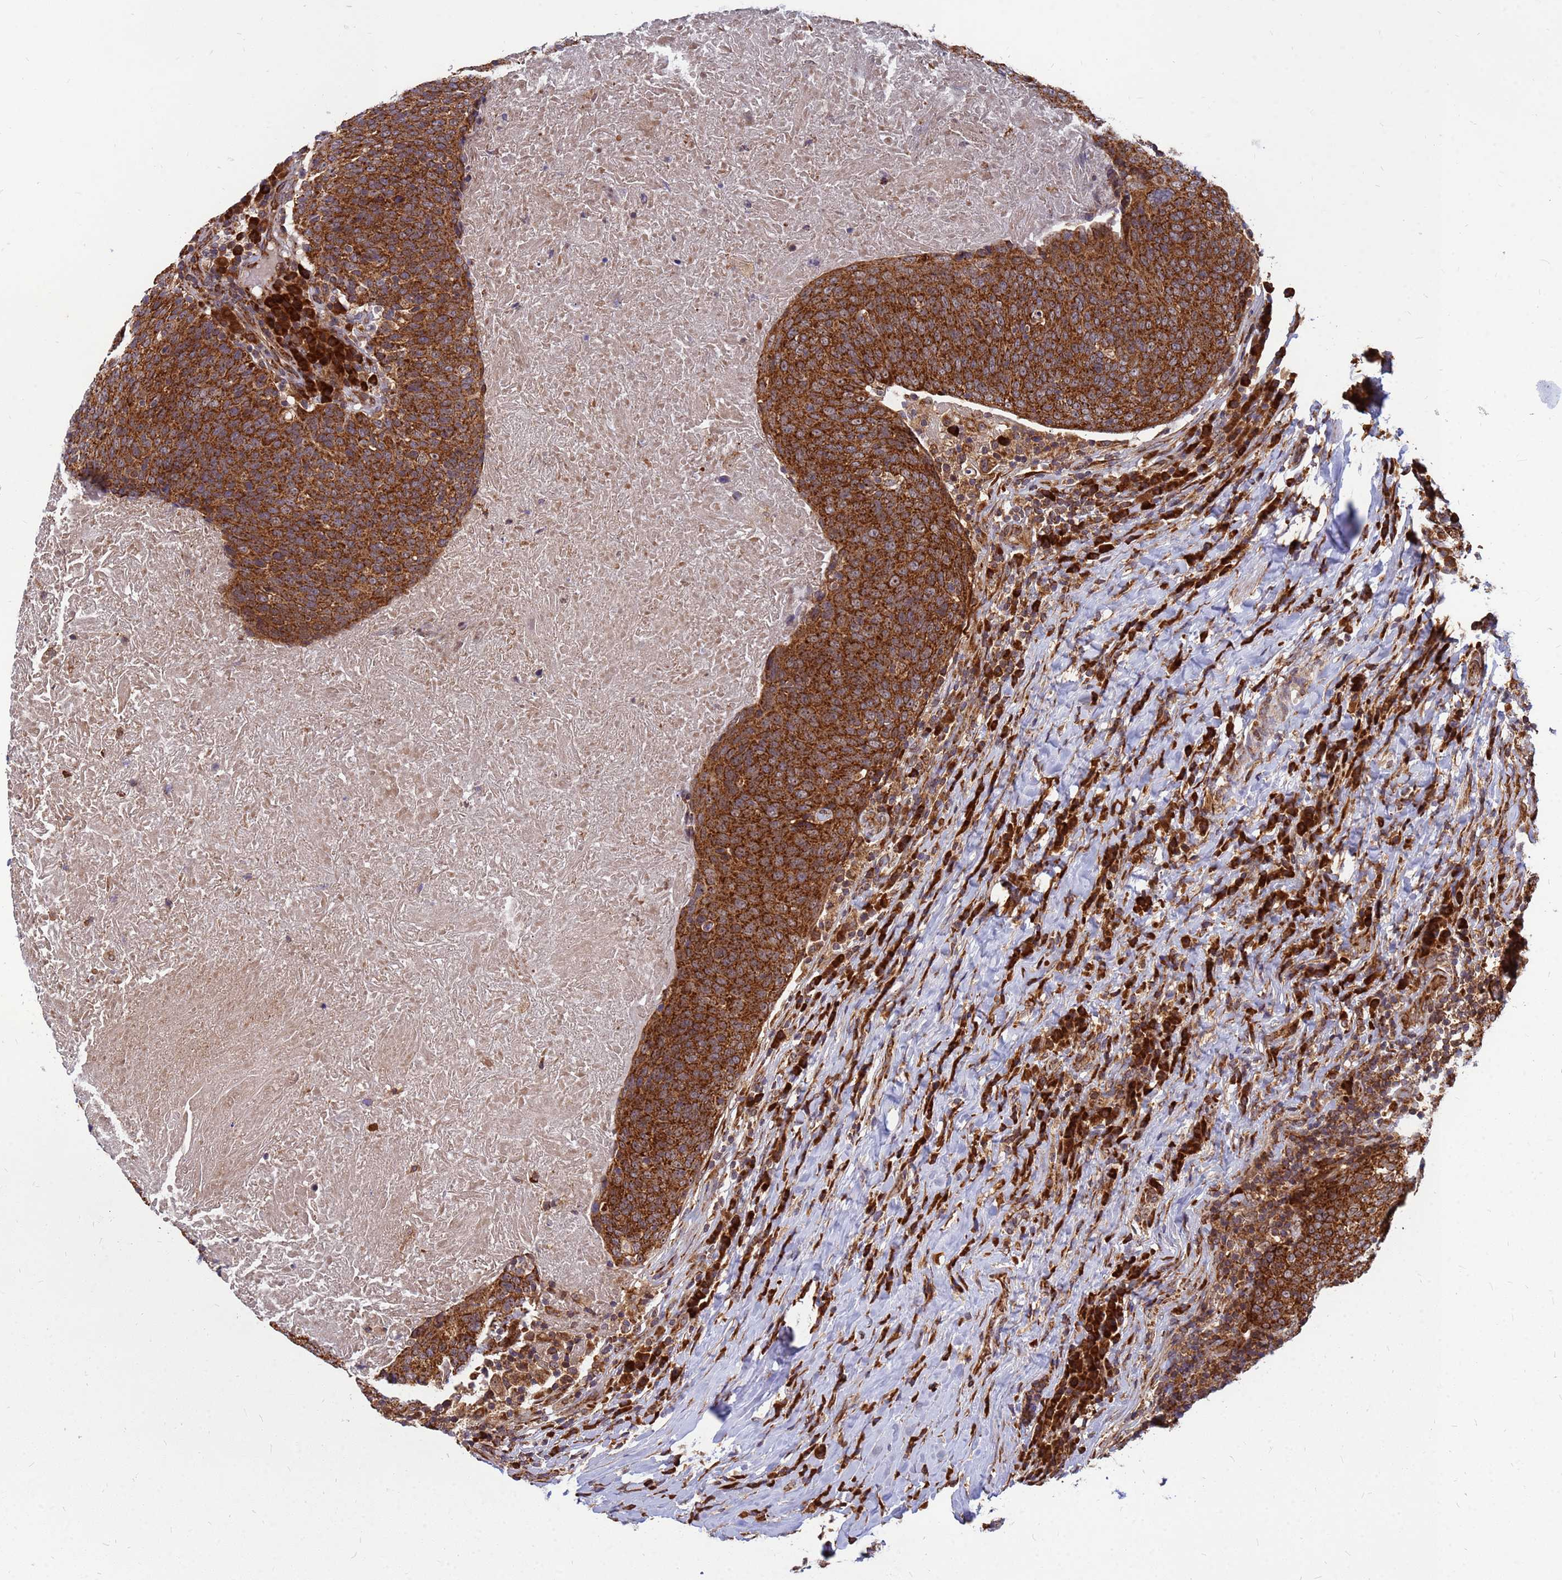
{"staining": {"intensity": "strong", "quantity": ">75%", "location": "cytoplasmic/membranous"}, "tissue": "head and neck cancer", "cell_type": "Tumor cells", "image_type": "cancer", "snomed": [{"axis": "morphology", "description": "Squamous cell carcinoma, NOS"}, {"axis": "morphology", "description": "Squamous cell carcinoma, metastatic, NOS"}, {"axis": "topography", "description": "Lymph node"}, {"axis": "topography", "description": "Head-Neck"}], "caption": "The micrograph shows staining of metastatic squamous cell carcinoma (head and neck), revealing strong cytoplasmic/membranous protein positivity (brown color) within tumor cells.", "gene": "RPL8", "patient": {"sex": "male", "age": 62}}